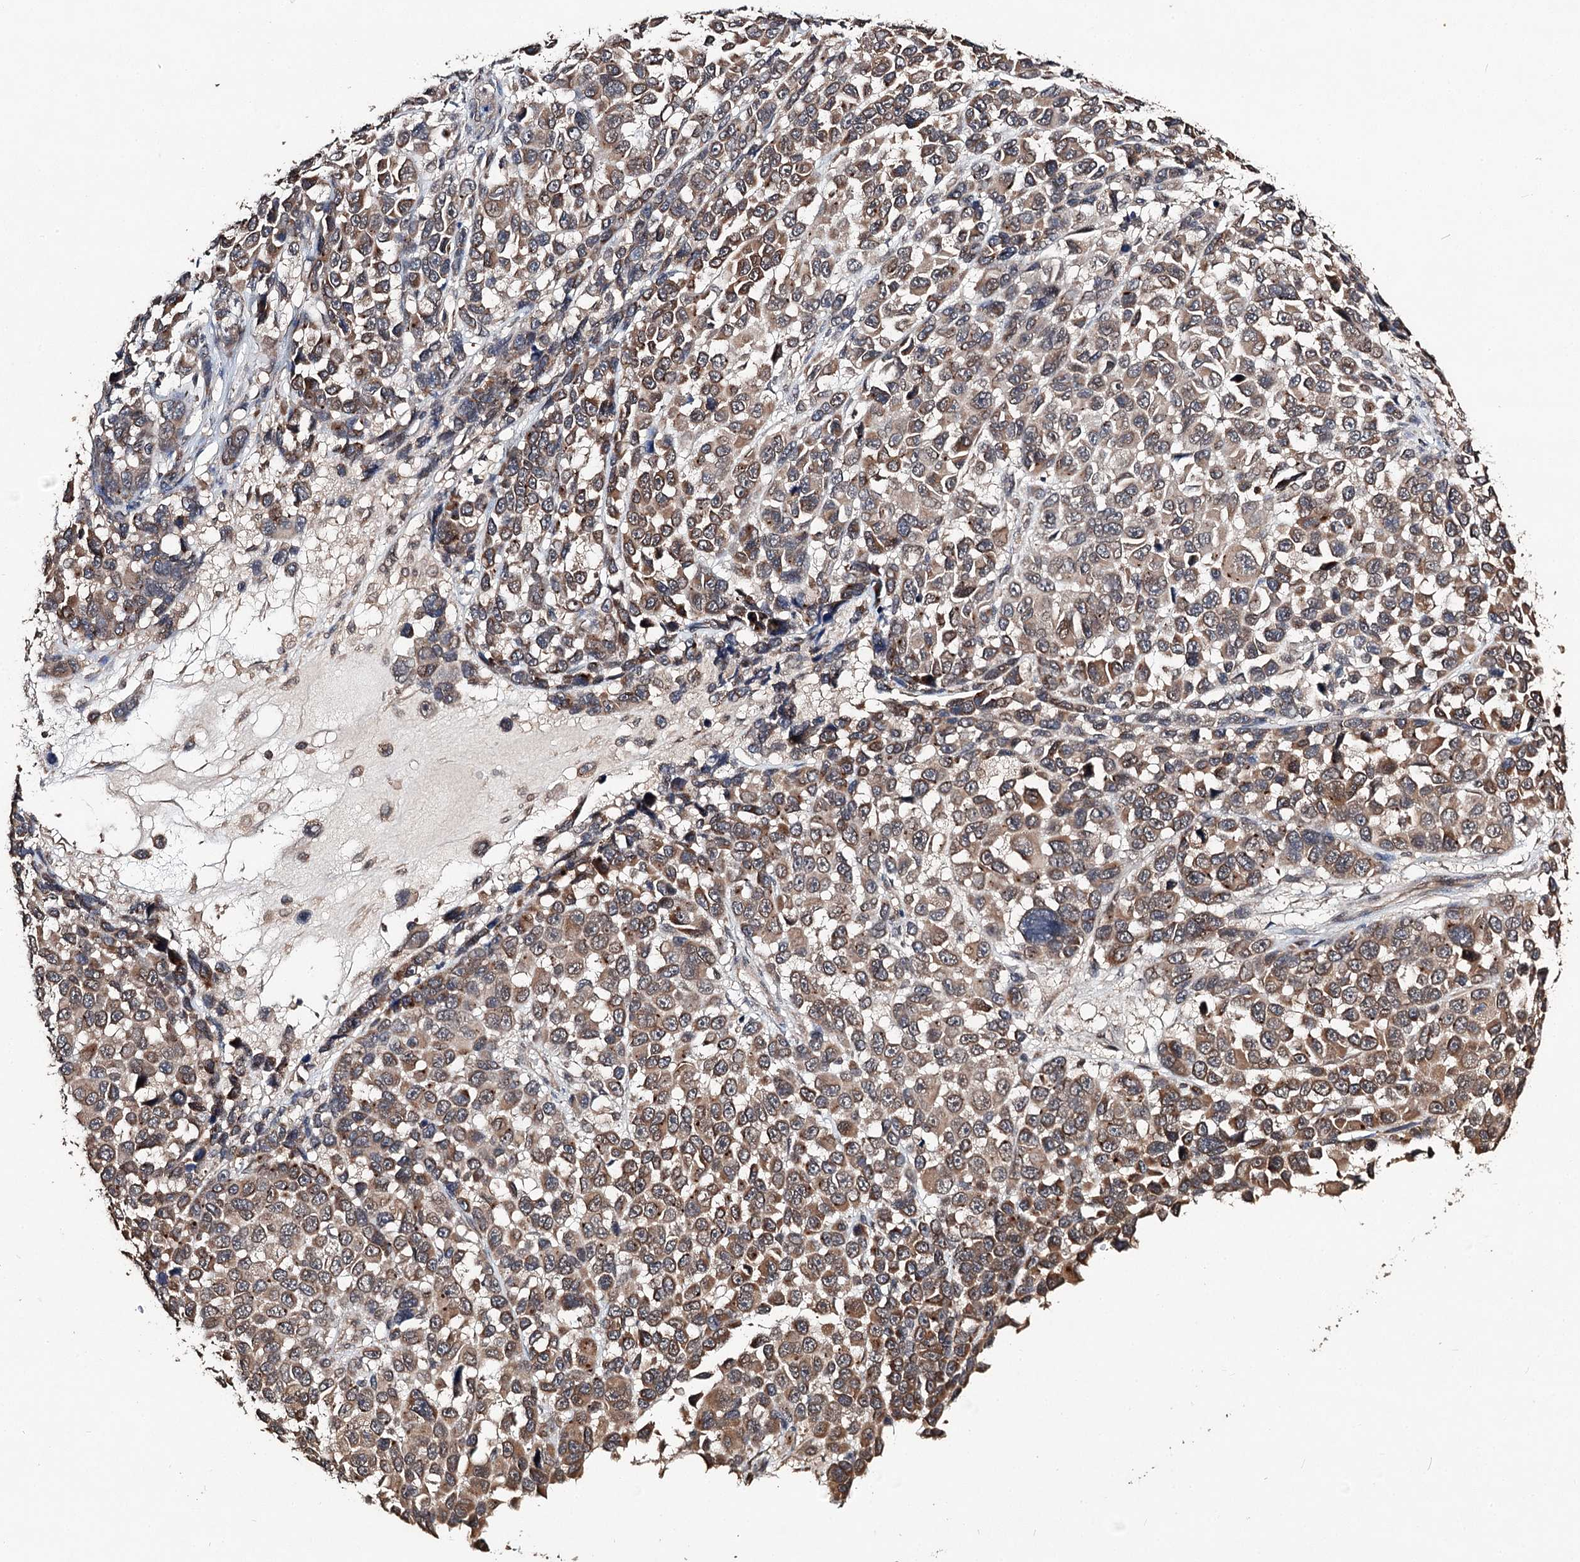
{"staining": {"intensity": "moderate", "quantity": ">75%", "location": "cytoplasmic/membranous"}, "tissue": "melanoma", "cell_type": "Tumor cells", "image_type": "cancer", "snomed": [{"axis": "morphology", "description": "Malignant melanoma, NOS"}, {"axis": "topography", "description": "Skin"}], "caption": "This micrograph demonstrates immunohistochemistry staining of human melanoma, with medium moderate cytoplasmic/membranous positivity in about >75% of tumor cells.", "gene": "NOPCHAP1", "patient": {"sex": "male", "age": 53}}